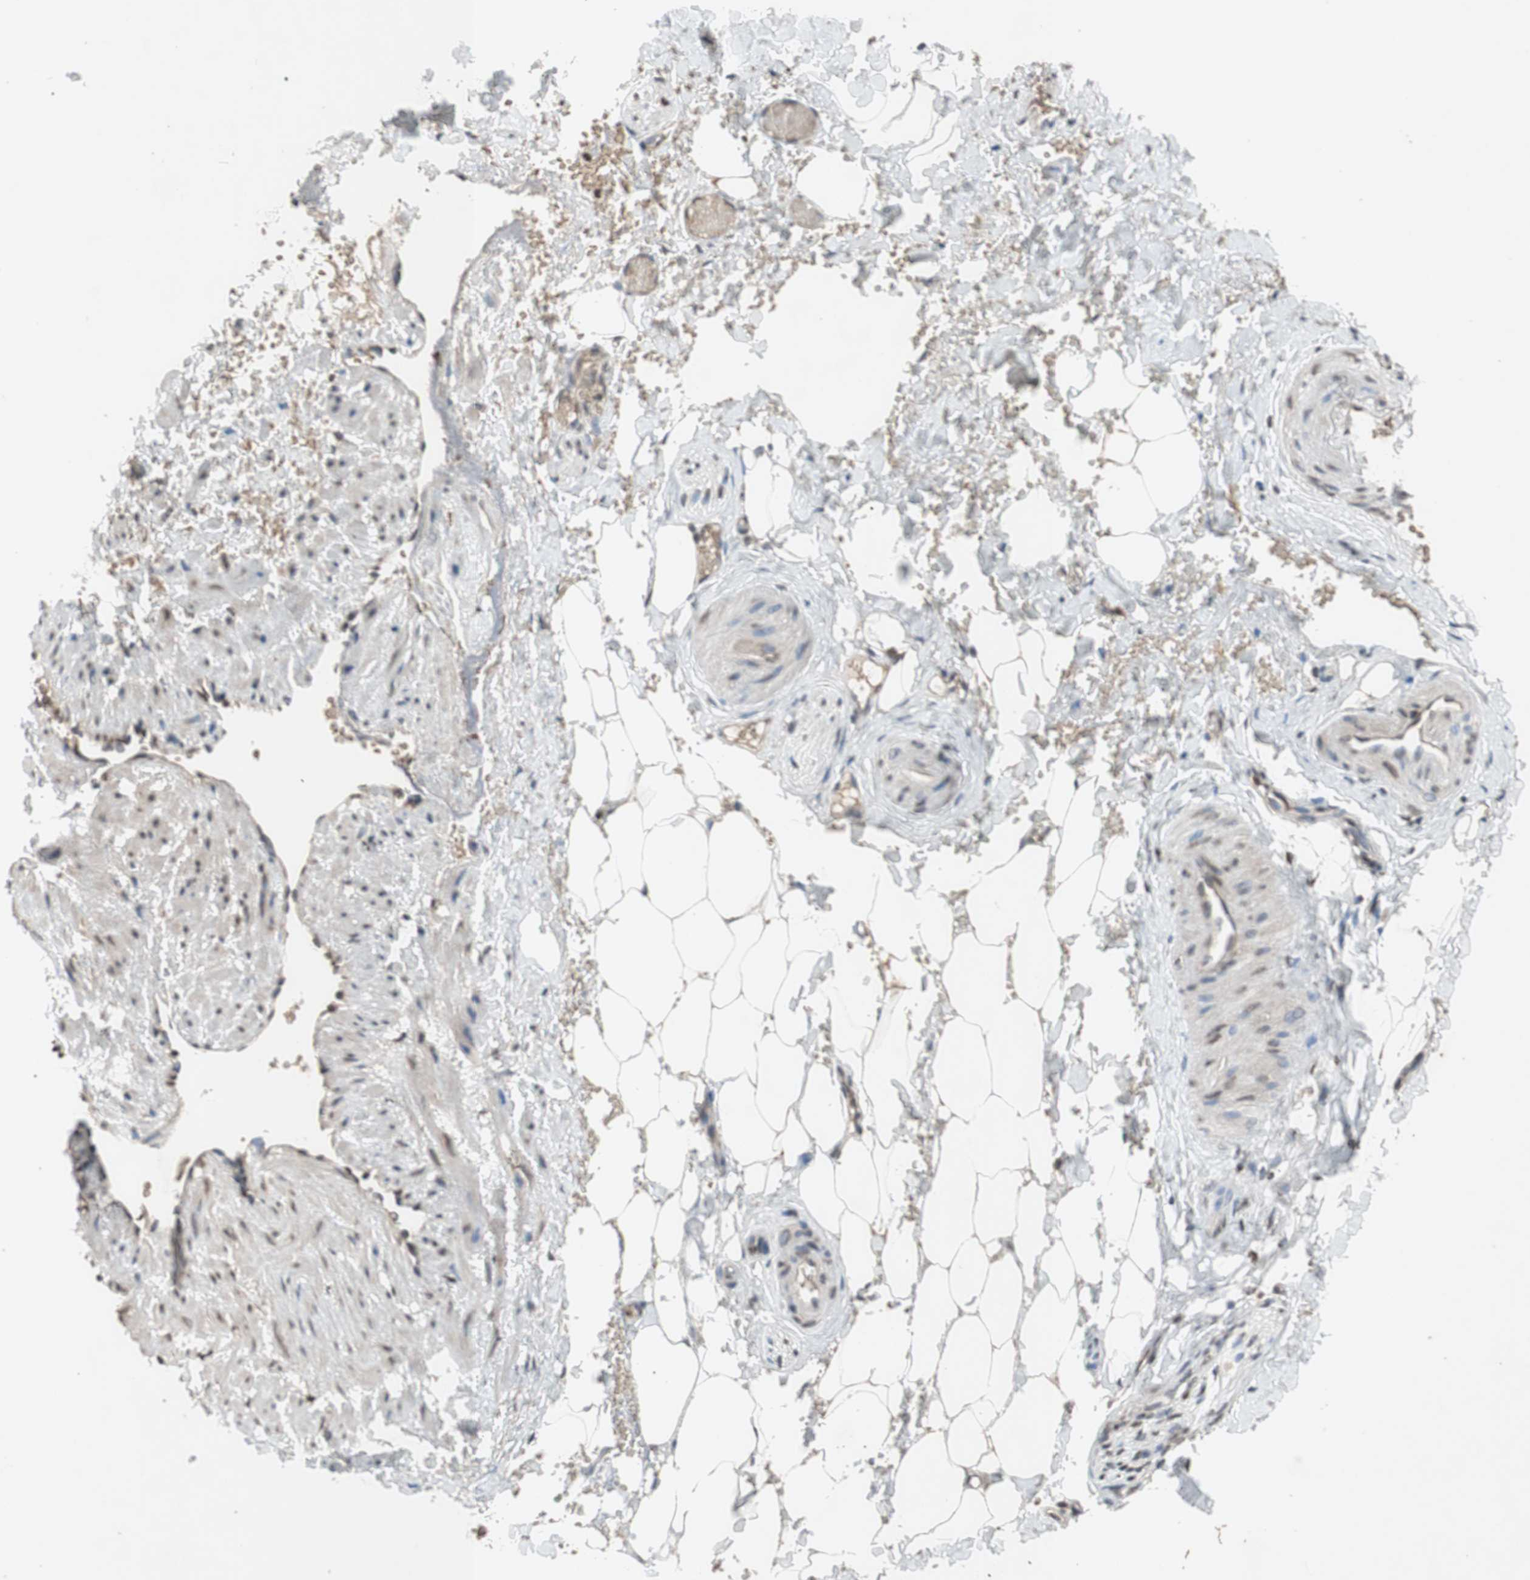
{"staining": {"intensity": "negative", "quantity": "none", "location": "none"}, "tissue": "adipose tissue", "cell_type": "Adipocytes", "image_type": "normal", "snomed": [{"axis": "morphology", "description": "Normal tissue, NOS"}, {"axis": "topography", "description": "Soft tissue"}, {"axis": "topography", "description": "Vascular tissue"}], "caption": "Immunohistochemistry (IHC) micrograph of normal adipose tissue stained for a protein (brown), which displays no positivity in adipocytes. (Brightfield microscopy of DAB immunohistochemistry at high magnification).", "gene": "MCM6", "patient": {"sex": "female", "age": 35}}